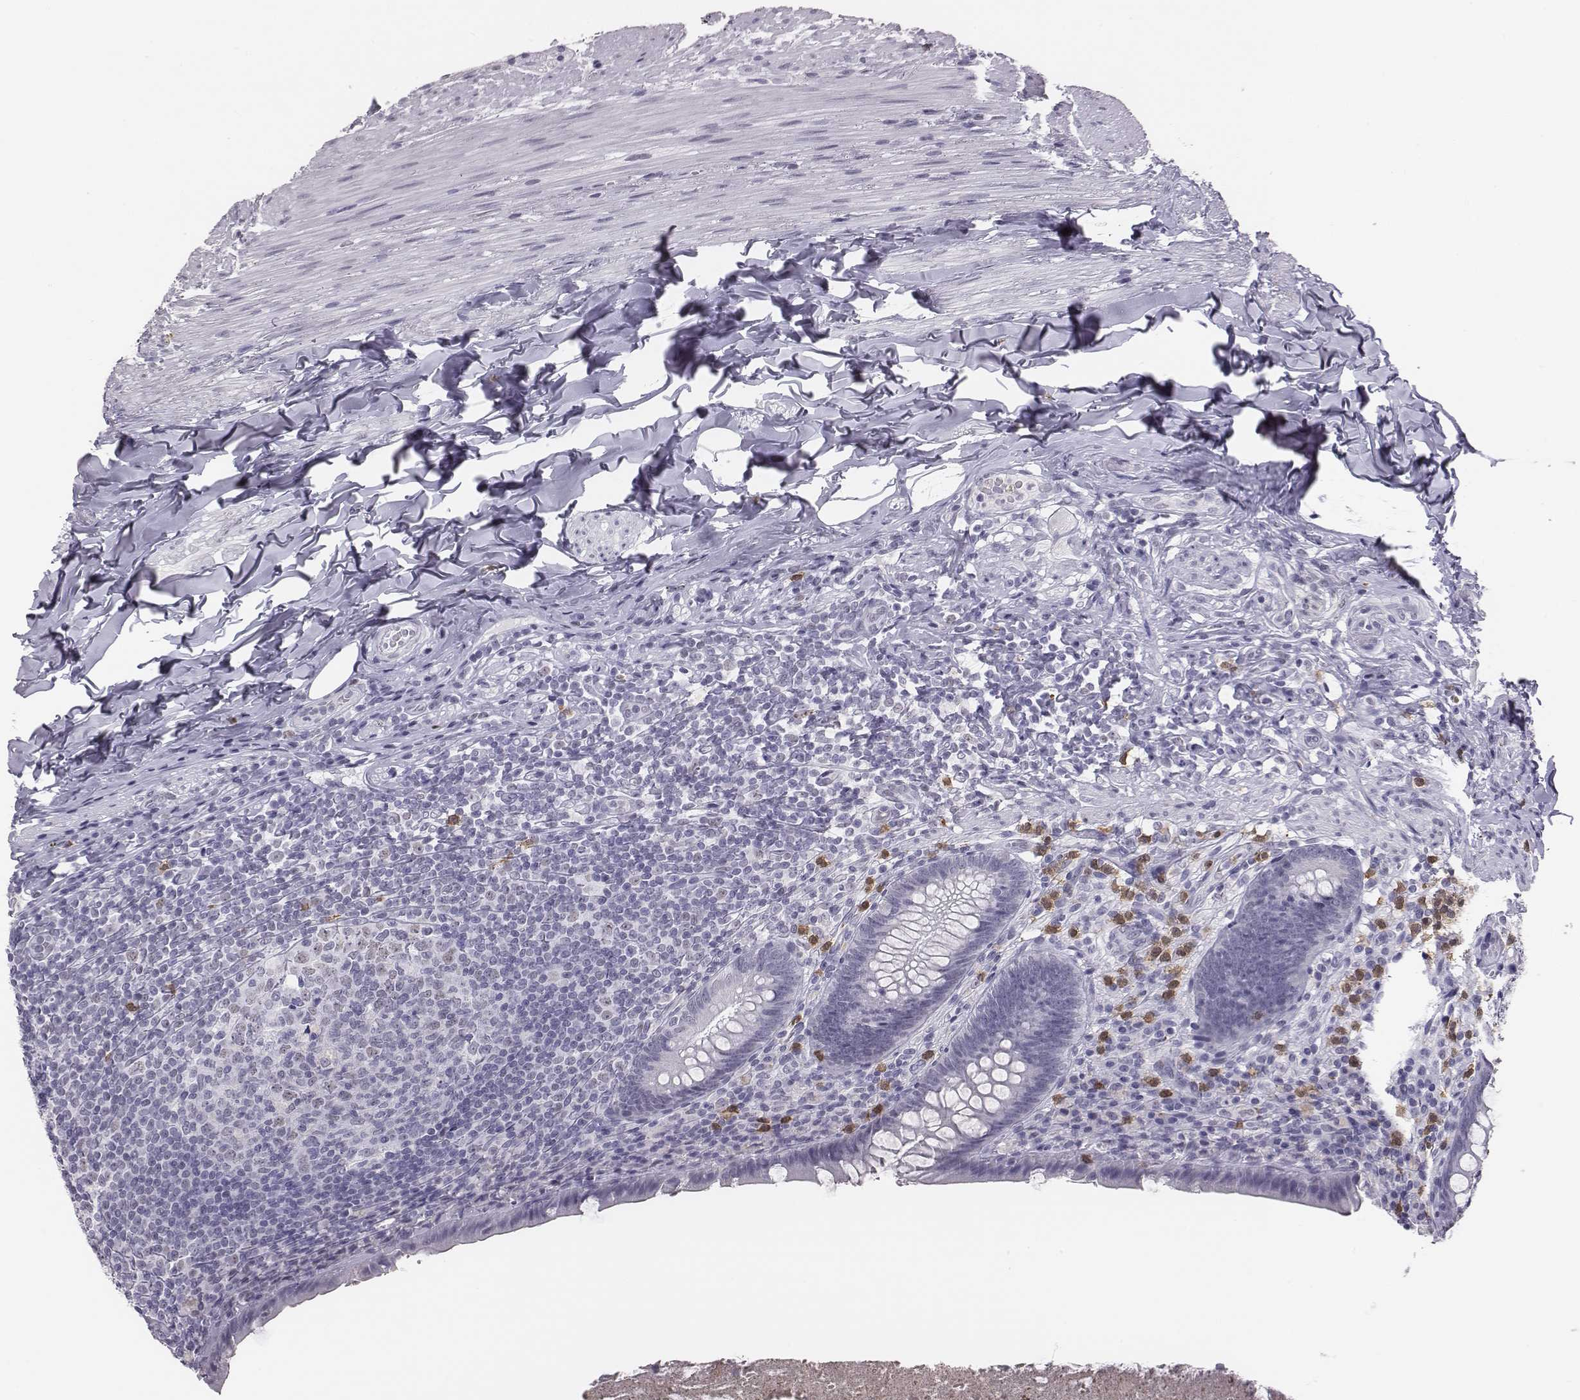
{"staining": {"intensity": "negative", "quantity": "none", "location": "none"}, "tissue": "appendix", "cell_type": "Glandular cells", "image_type": "normal", "snomed": [{"axis": "morphology", "description": "Normal tissue, NOS"}, {"axis": "topography", "description": "Appendix"}], "caption": "The image reveals no significant expression in glandular cells of appendix. Brightfield microscopy of immunohistochemistry (IHC) stained with DAB (brown) and hematoxylin (blue), captured at high magnification.", "gene": "ACOD1", "patient": {"sex": "male", "age": 47}}